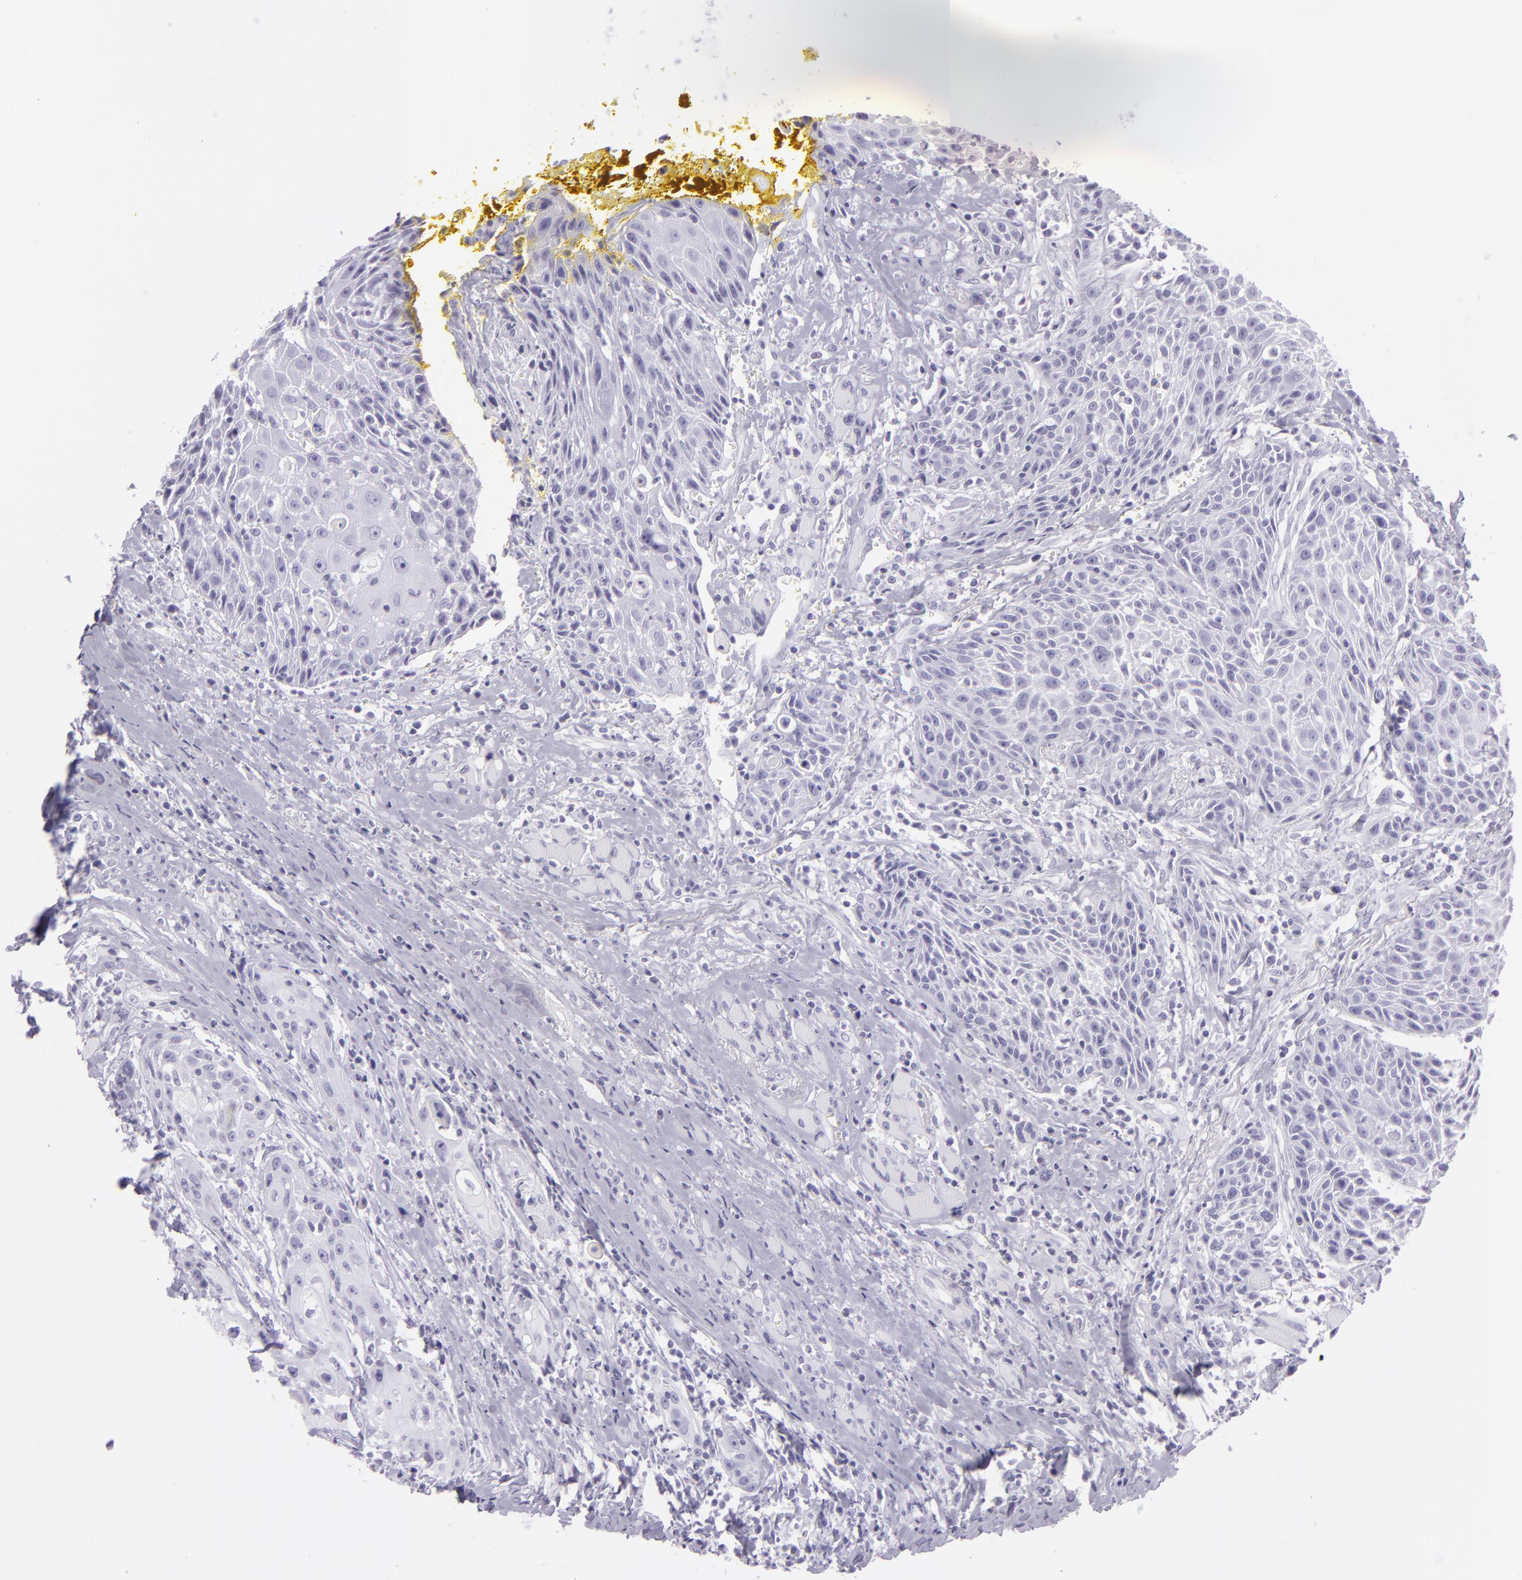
{"staining": {"intensity": "negative", "quantity": "none", "location": "none"}, "tissue": "head and neck cancer", "cell_type": "Tumor cells", "image_type": "cancer", "snomed": [{"axis": "morphology", "description": "Squamous cell carcinoma, NOS"}, {"axis": "topography", "description": "Oral tissue"}, {"axis": "topography", "description": "Head-Neck"}], "caption": "An IHC micrograph of squamous cell carcinoma (head and neck) is shown. There is no staining in tumor cells of squamous cell carcinoma (head and neck).", "gene": "MUC6", "patient": {"sex": "female", "age": 82}}